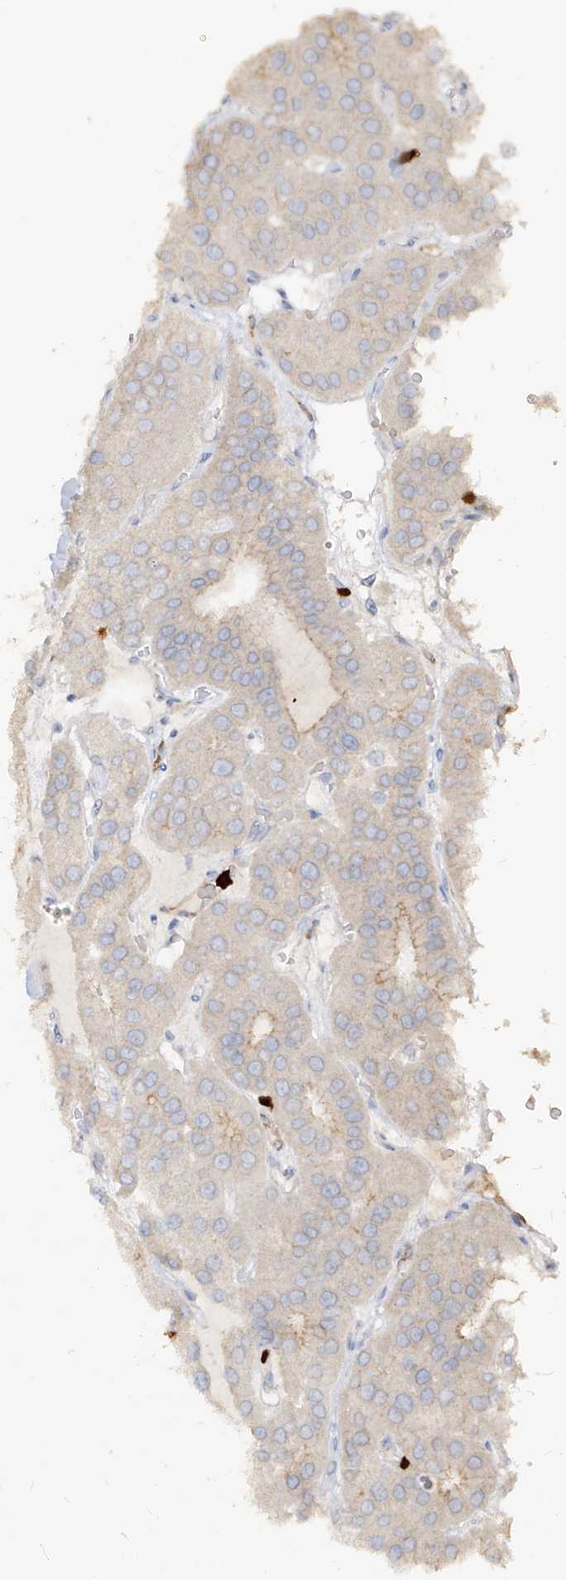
{"staining": {"intensity": "weak", "quantity": "25%-75%", "location": "cytoplasmic/membranous"}, "tissue": "parathyroid gland", "cell_type": "Glandular cells", "image_type": "normal", "snomed": [{"axis": "morphology", "description": "Normal tissue, NOS"}, {"axis": "morphology", "description": "Adenoma, NOS"}, {"axis": "topography", "description": "Parathyroid gland"}], "caption": "Glandular cells reveal low levels of weak cytoplasmic/membranous positivity in about 25%-75% of cells in unremarkable human parathyroid gland.", "gene": "ZNF227", "patient": {"sex": "female", "age": 86}}